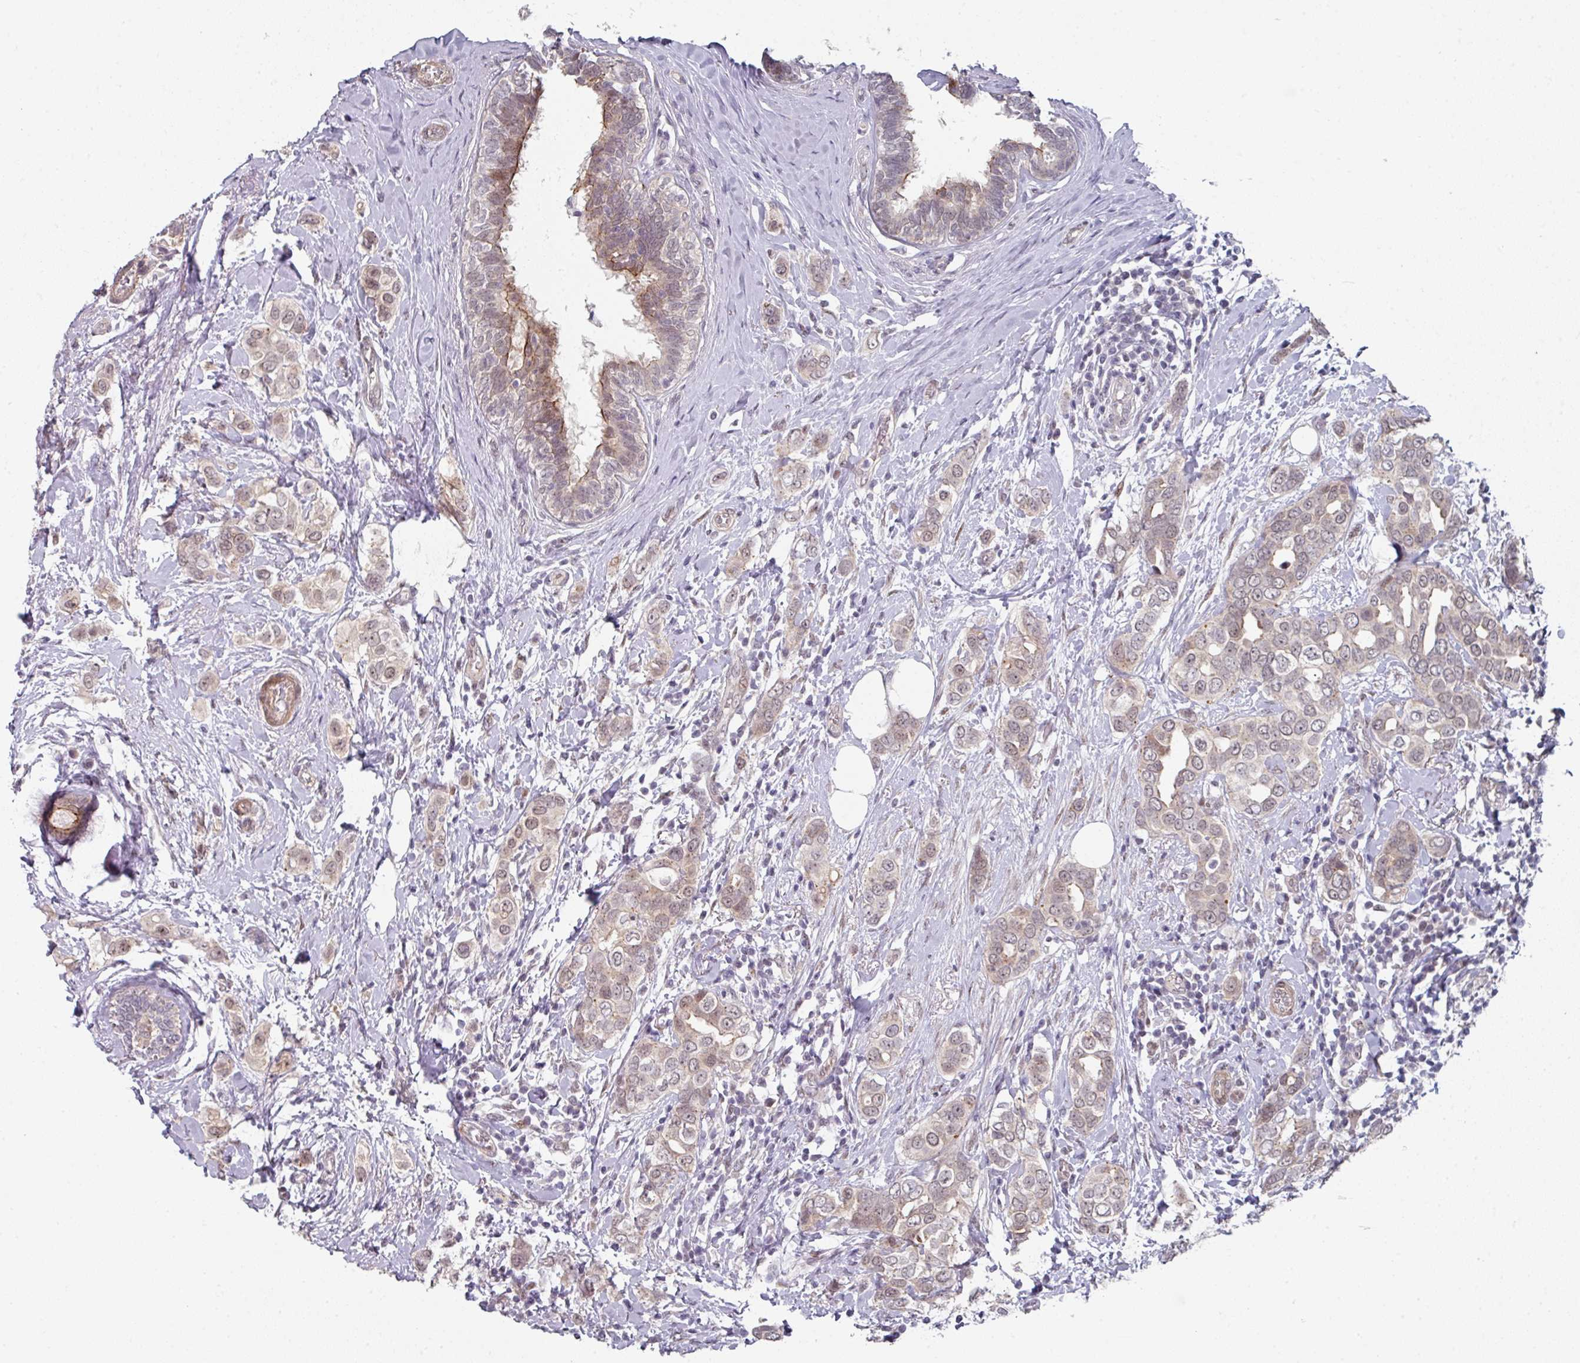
{"staining": {"intensity": "weak", "quantity": "25%-75%", "location": "cytoplasmic/membranous,nuclear"}, "tissue": "breast cancer", "cell_type": "Tumor cells", "image_type": "cancer", "snomed": [{"axis": "morphology", "description": "Lobular carcinoma"}, {"axis": "topography", "description": "Breast"}], "caption": "DAB (3,3'-diaminobenzidine) immunohistochemical staining of lobular carcinoma (breast) shows weak cytoplasmic/membranous and nuclear protein positivity in about 25%-75% of tumor cells.", "gene": "TMCC1", "patient": {"sex": "female", "age": 51}}